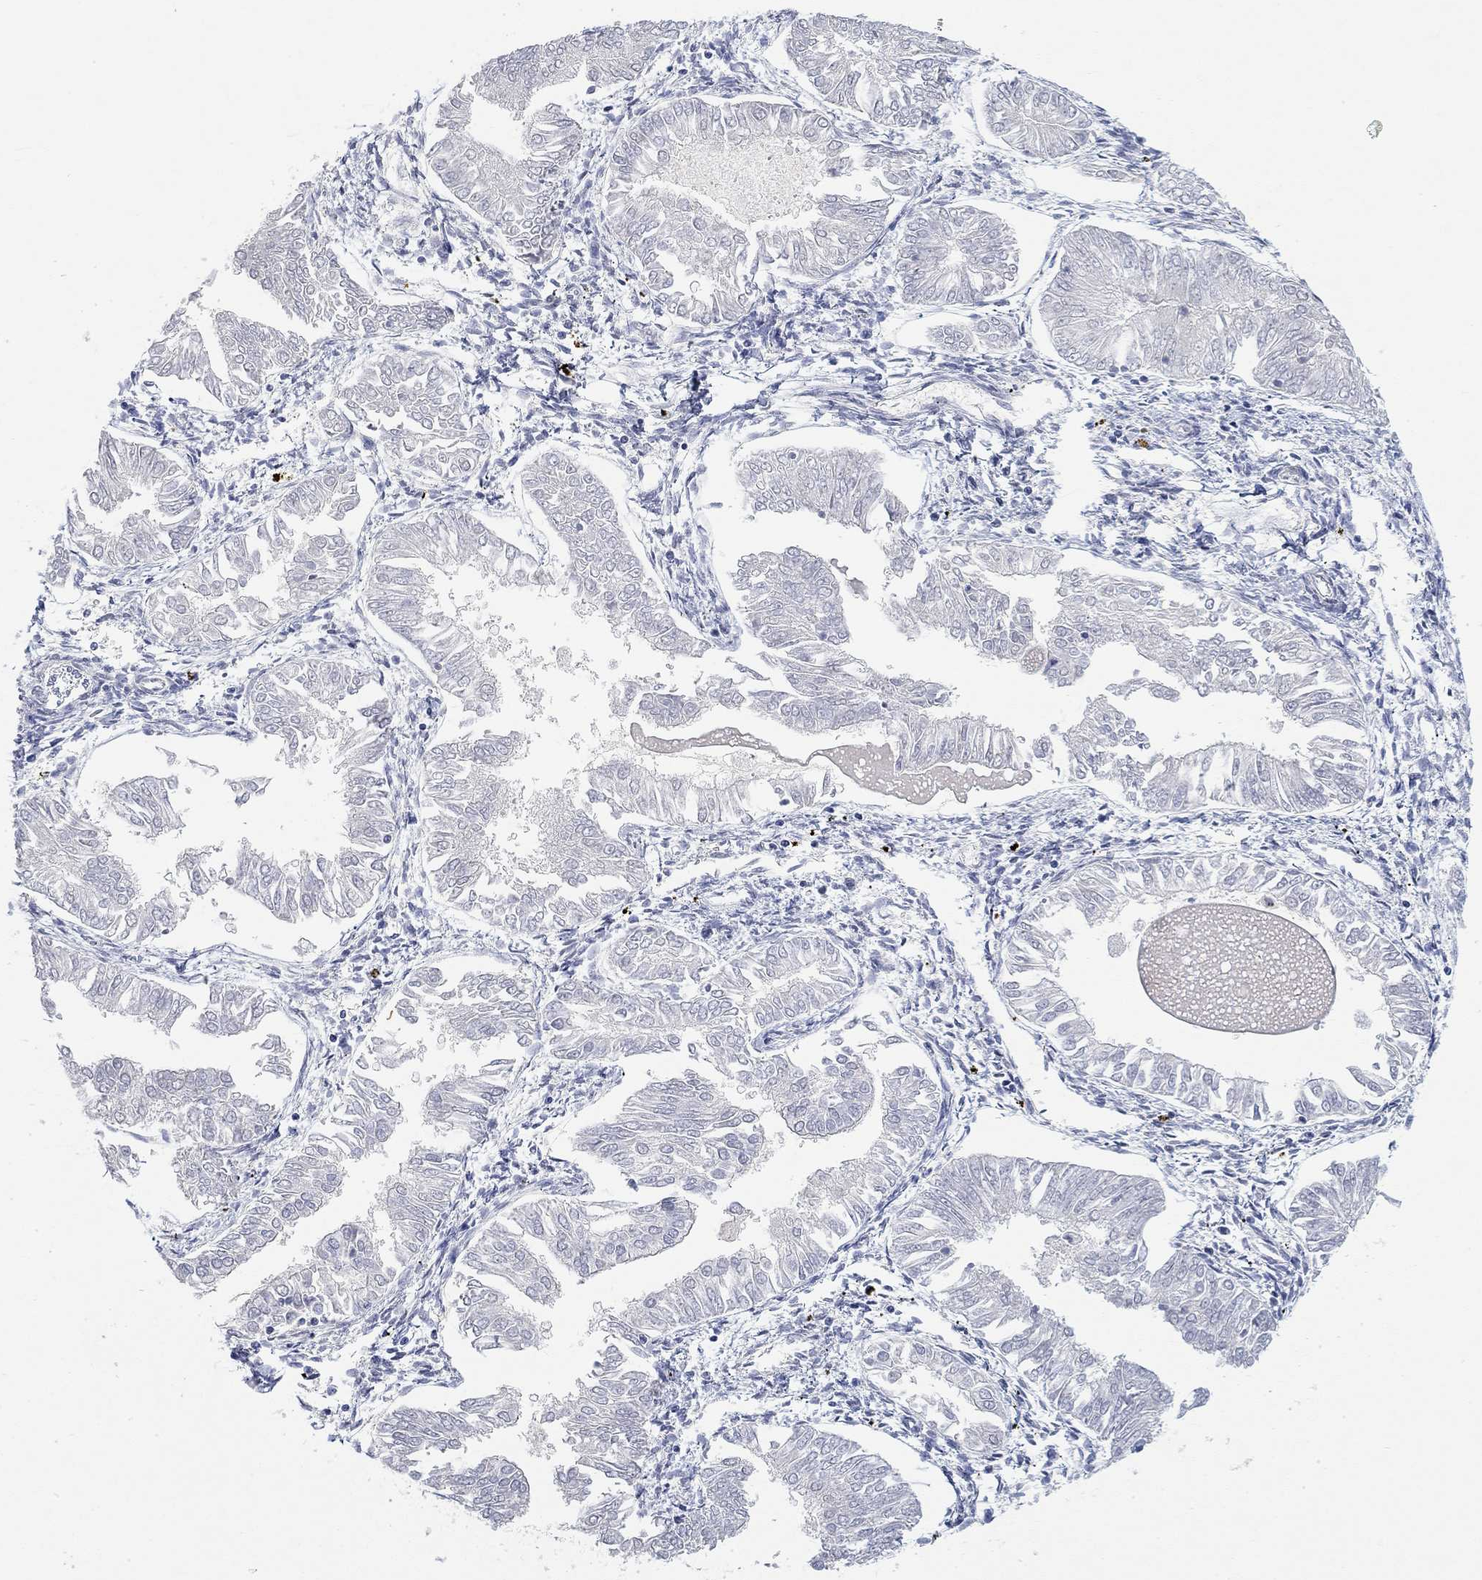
{"staining": {"intensity": "negative", "quantity": "none", "location": "none"}, "tissue": "endometrial cancer", "cell_type": "Tumor cells", "image_type": "cancer", "snomed": [{"axis": "morphology", "description": "Adenocarcinoma, NOS"}, {"axis": "topography", "description": "Endometrium"}], "caption": "Tumor cells are negative for protein expression in human adenocarcinoma (endometrial).", "gene": "VAT1L", "patient": {"sex": "female", "age": 53}}